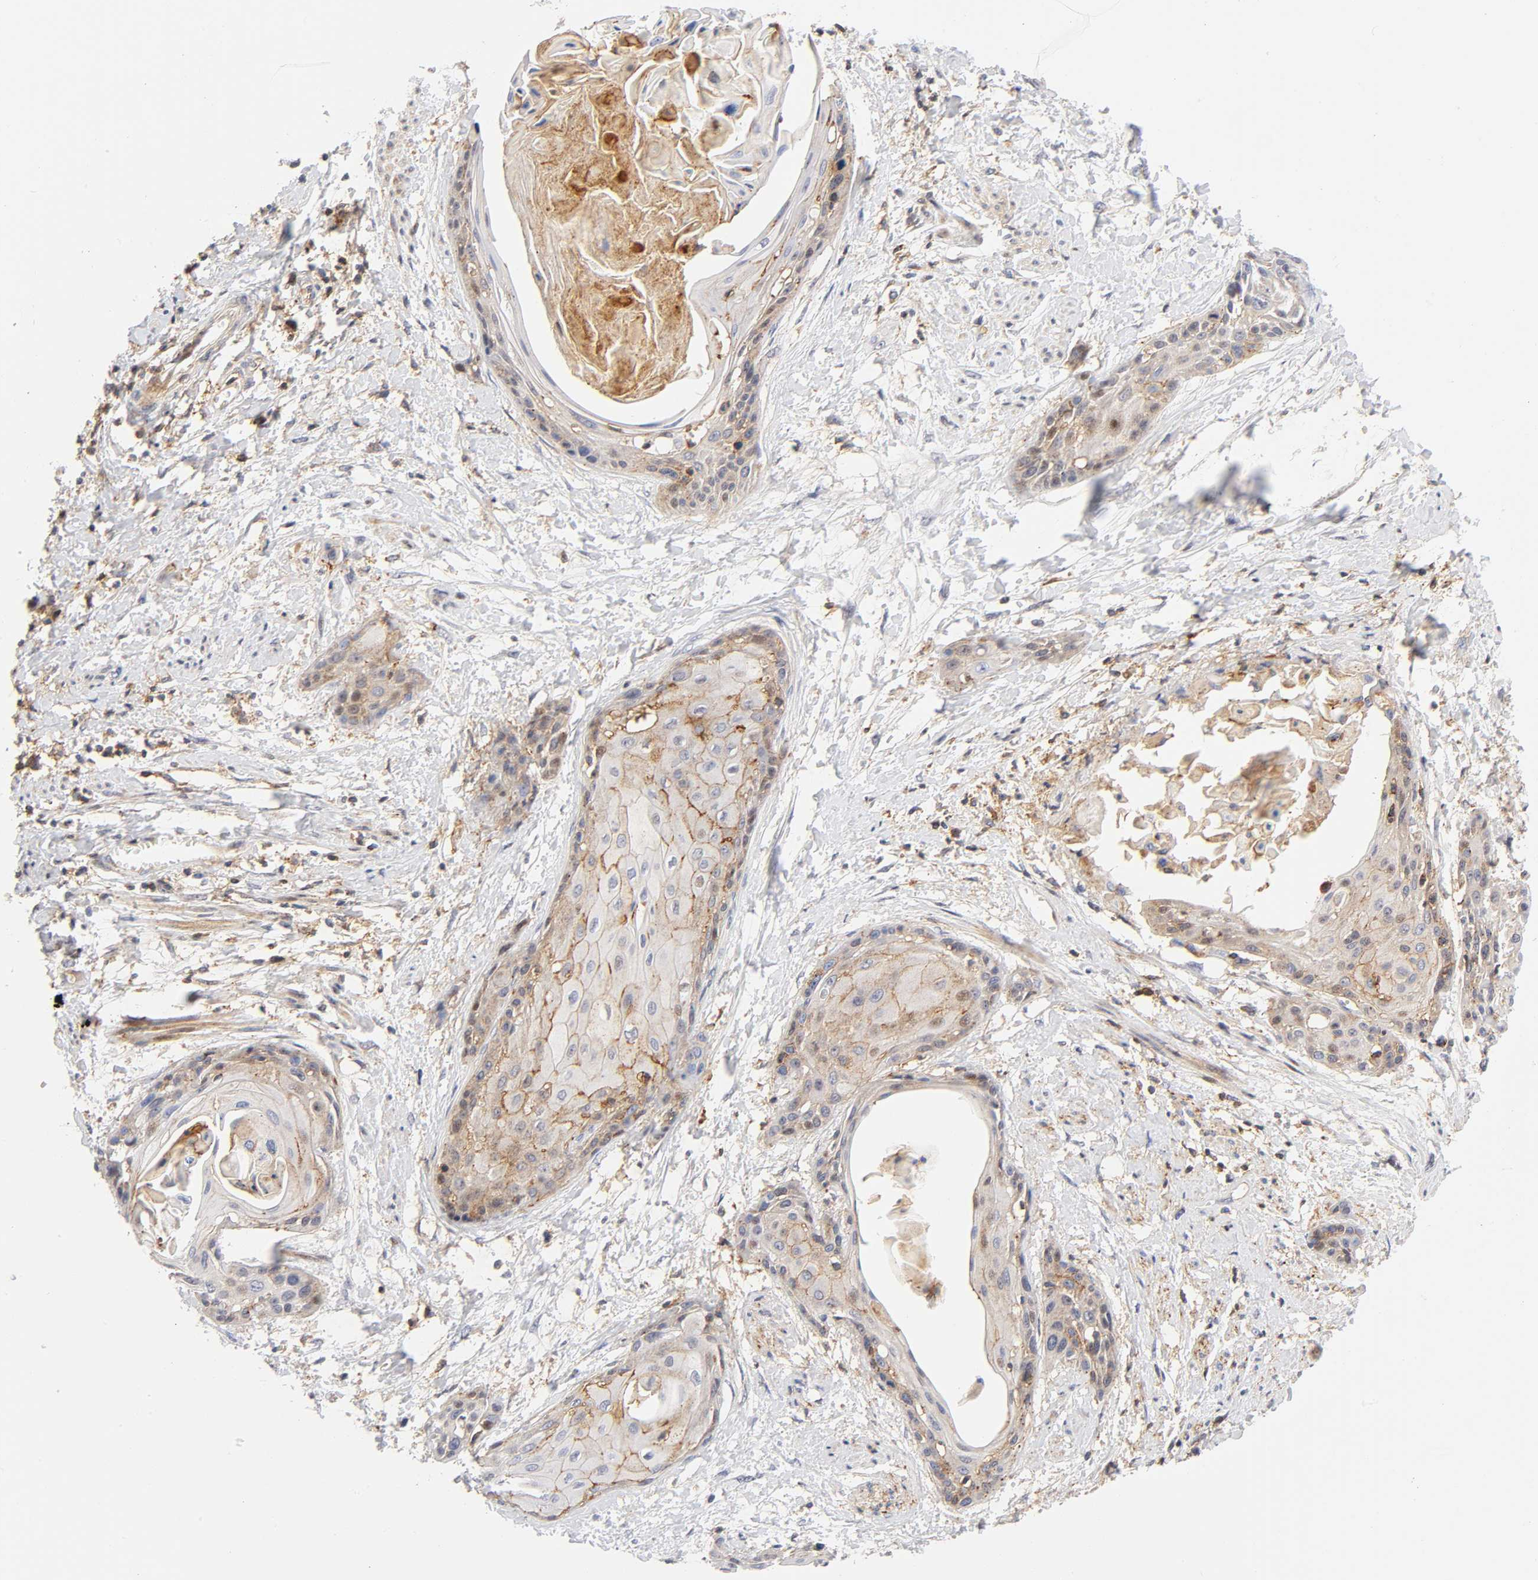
{"staining": {"intensity": "weak", "quantity": ">75%", "location": "cytoplasmic/membranous"}, "tissue": "cervical cancer", "cell_type": "Tumor cells", "image_type": "cancer", "snomed": [{"axis": "morphology", "description": "Squamous cell carcinoma, NOS"}, {"axis": "topography", "description": "Cervix"}], "caption": "Protein staining of cervical squamous cell carcinoma tissue reveals weak cytoplasmic/membranous expression in about >75% of tumor cells.", "gene": "ANXA7", "patient": {"sex": "female", "age": 57}}